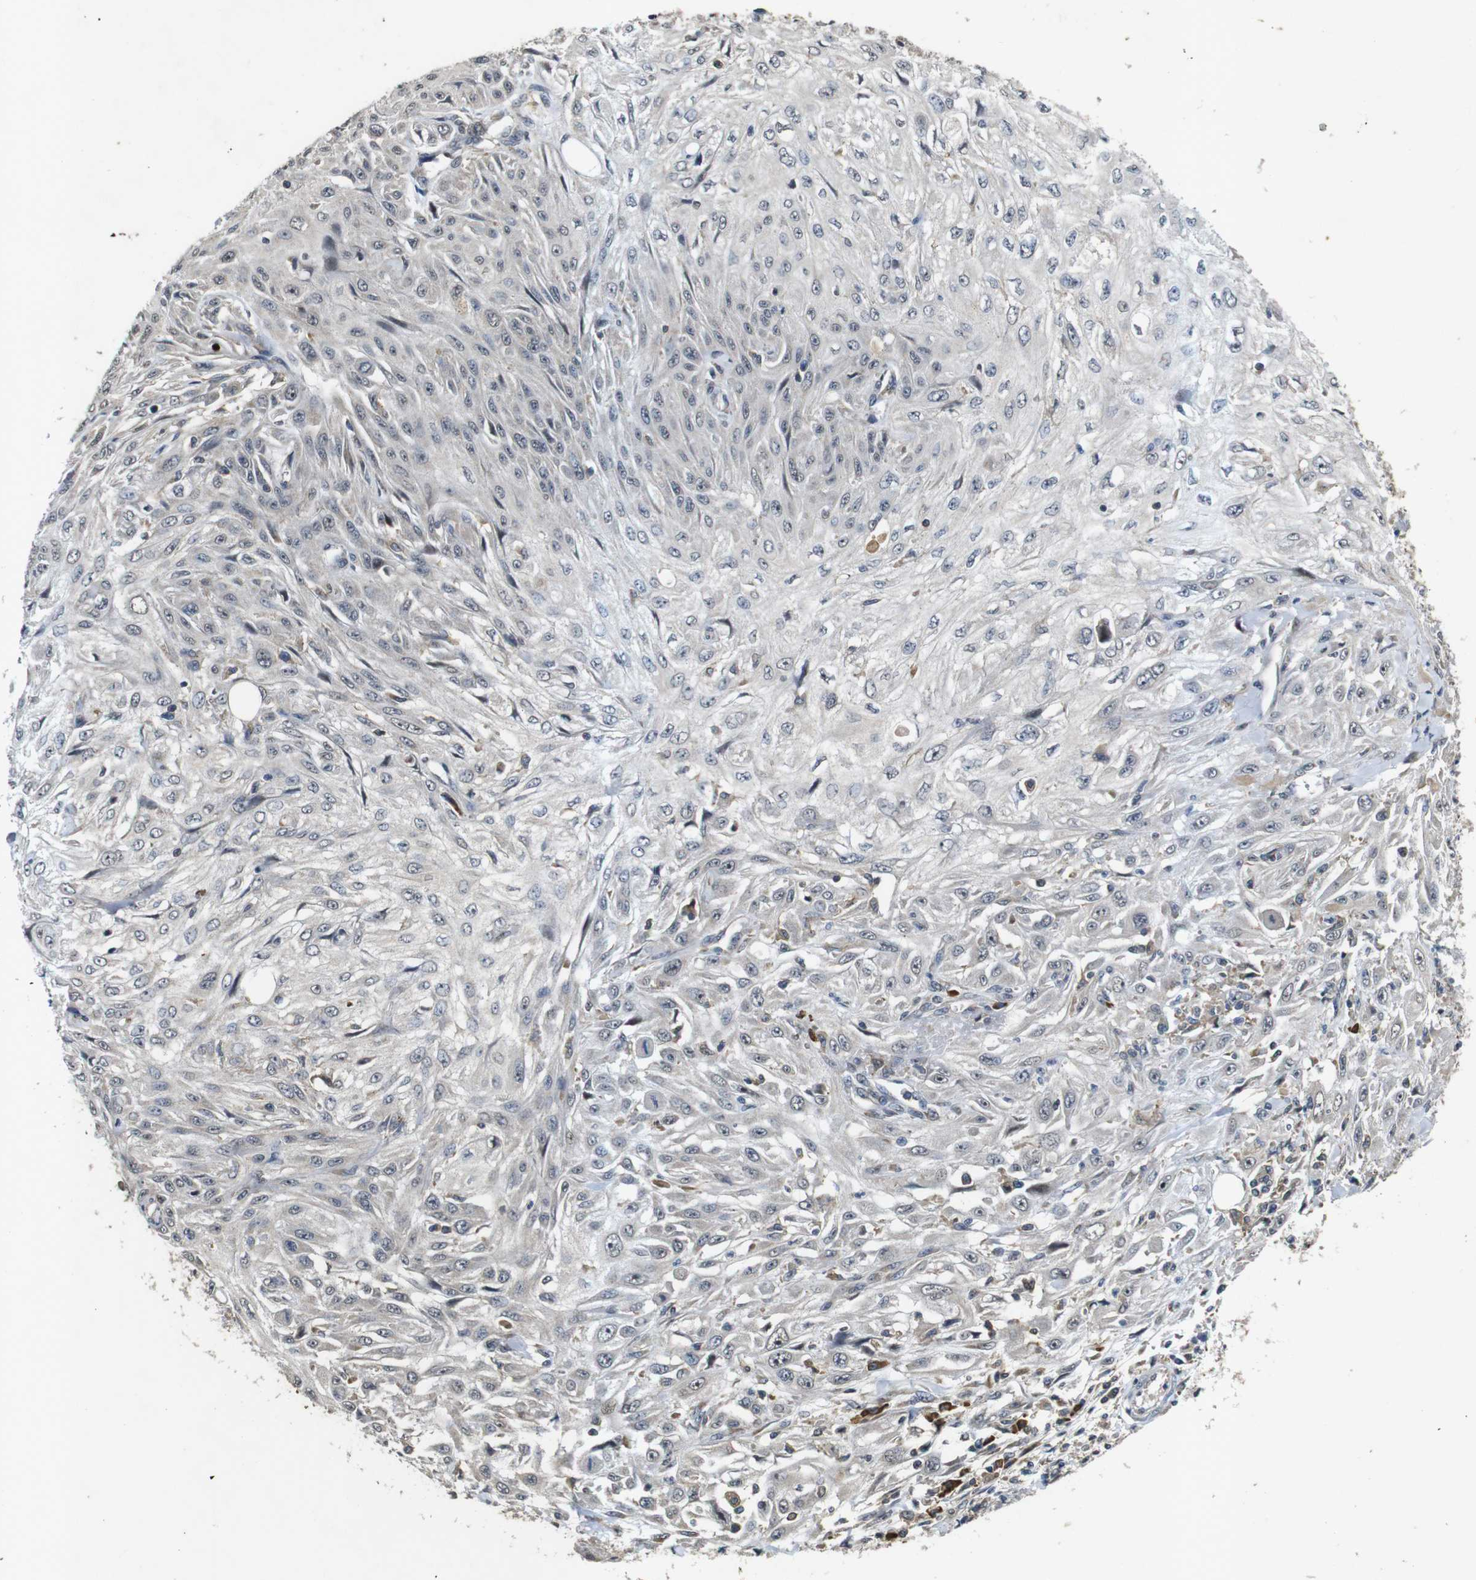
{"staining": {"intensity": "negative", "quantity": "none", "location": "none"}, "tissue": "skin cancer", "cell_type": "Tumor cells", "image_type": "cancer", "snomed": [{"axis": "morphology", "description": "Squamous cell carcinoma, NOS"}, {"axis": "topography", "description": "Skin"}], "caption": "DAB immunohistochemical staining of skin cancer (squamous cell carcinoma) exhibits no significant staining in tumor cells. The staining was performed using DAB (3,3'-diaminobenzidine) to visualize the protein expression in brown, while the nuclei were stained in blue with hematoxylin (Magnification: 20x).", "gene": "MAGI2", "patient": {"sex": "male", "age": 75}}